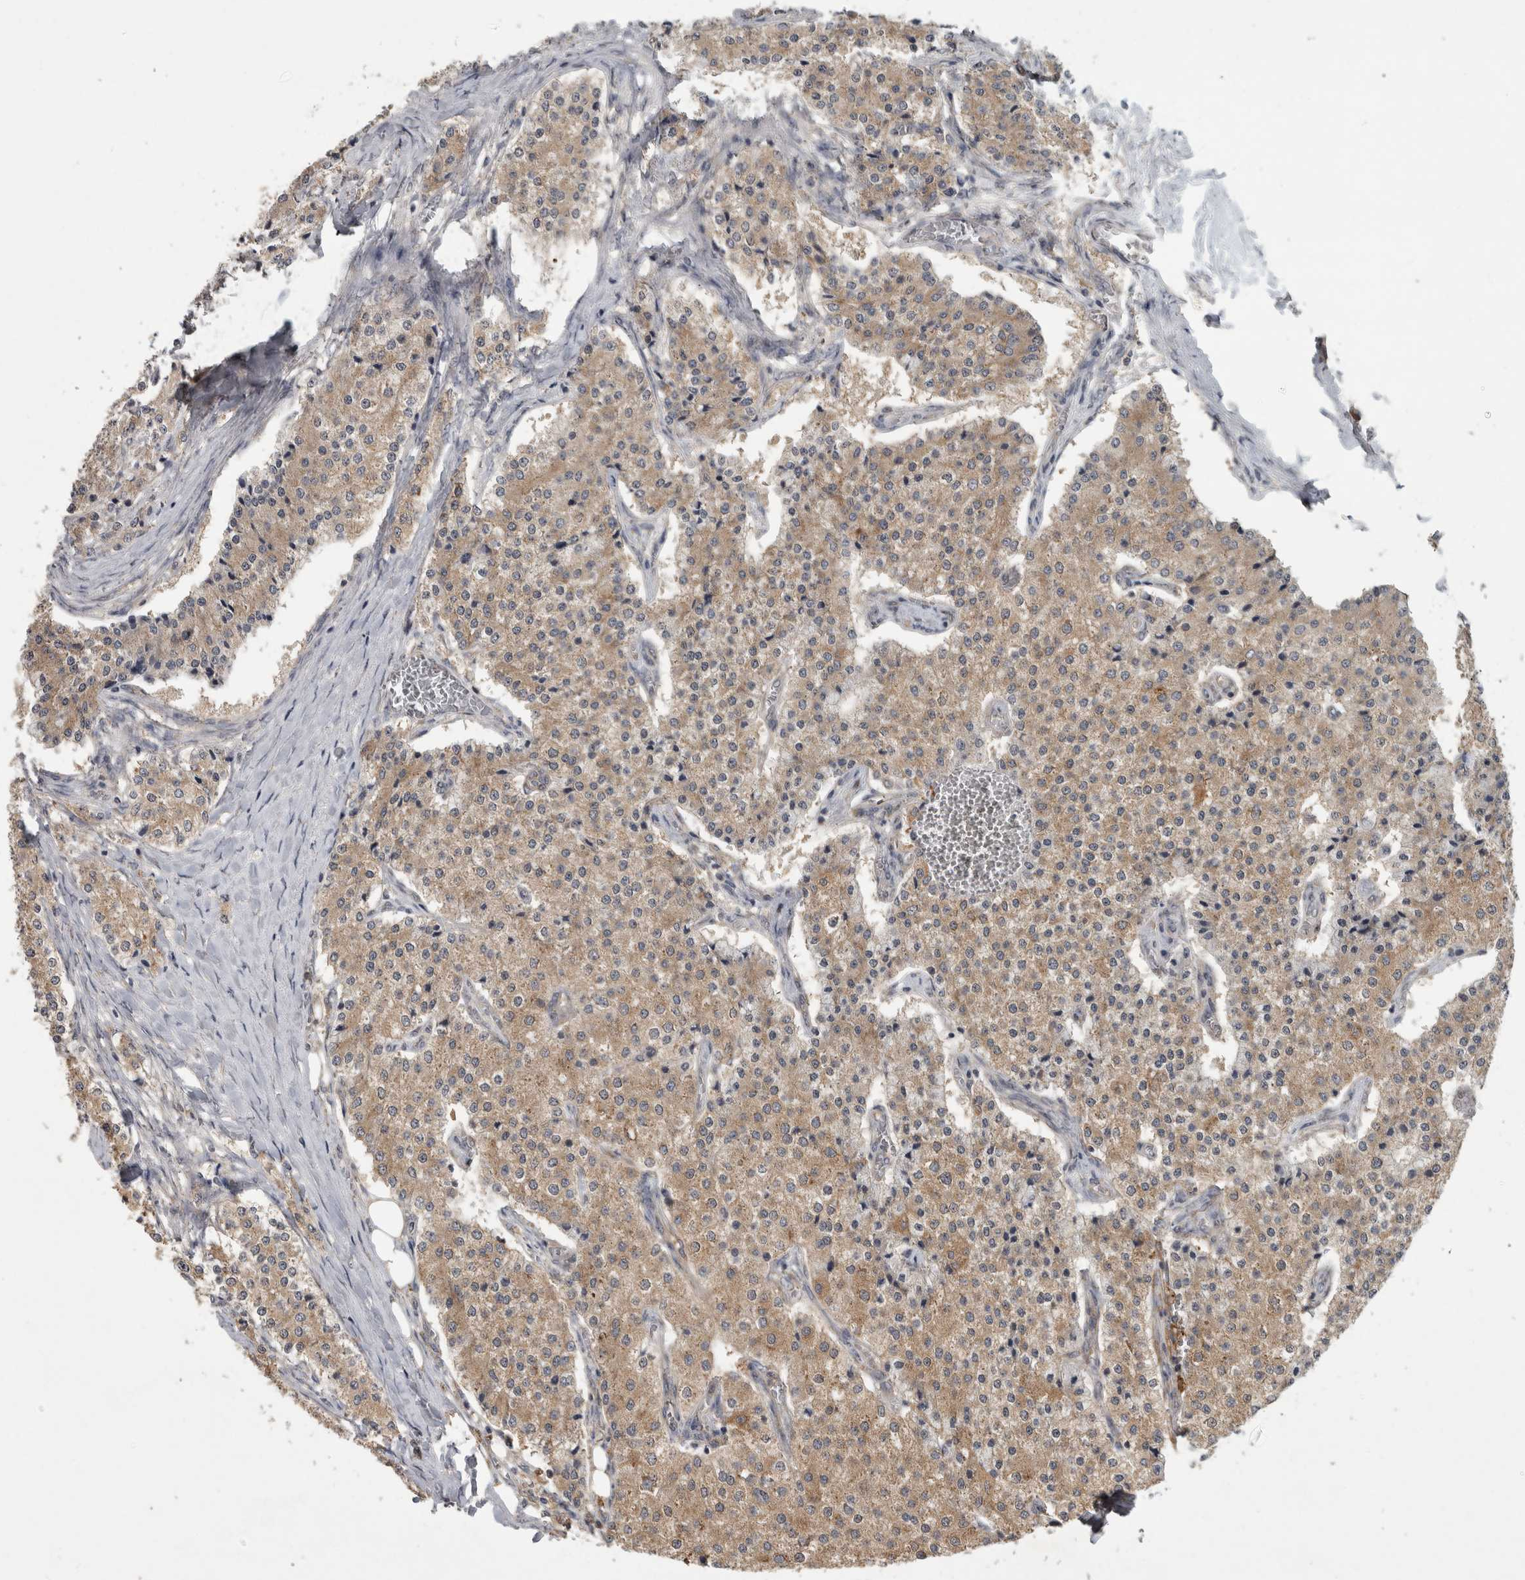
{"staining": {"intensity": "weak", "quantity": ">75%", "location": "cytoplasmic/membranous"}, "tissue": "carcinoid", "cell_type": "Tumor cells", "image_type": "cancer", "snomed": [{"axis": "morphology", "description": "Carcinoid, malignant, NOS"}, {"axis": "topography", "description": "Colon"}], "caption": "A high-resolution histopathology image shows immunohistochemistry staining of carcinoid (malignant), which exhibits weak cytoplasmic/membranous expression in approximately >75% of tumor cells. (brown staining indicates protein expression, while blue staining denotes nuclei).", "gene": "ATXN2", "patient": {"sex": "female", "age": 52}}